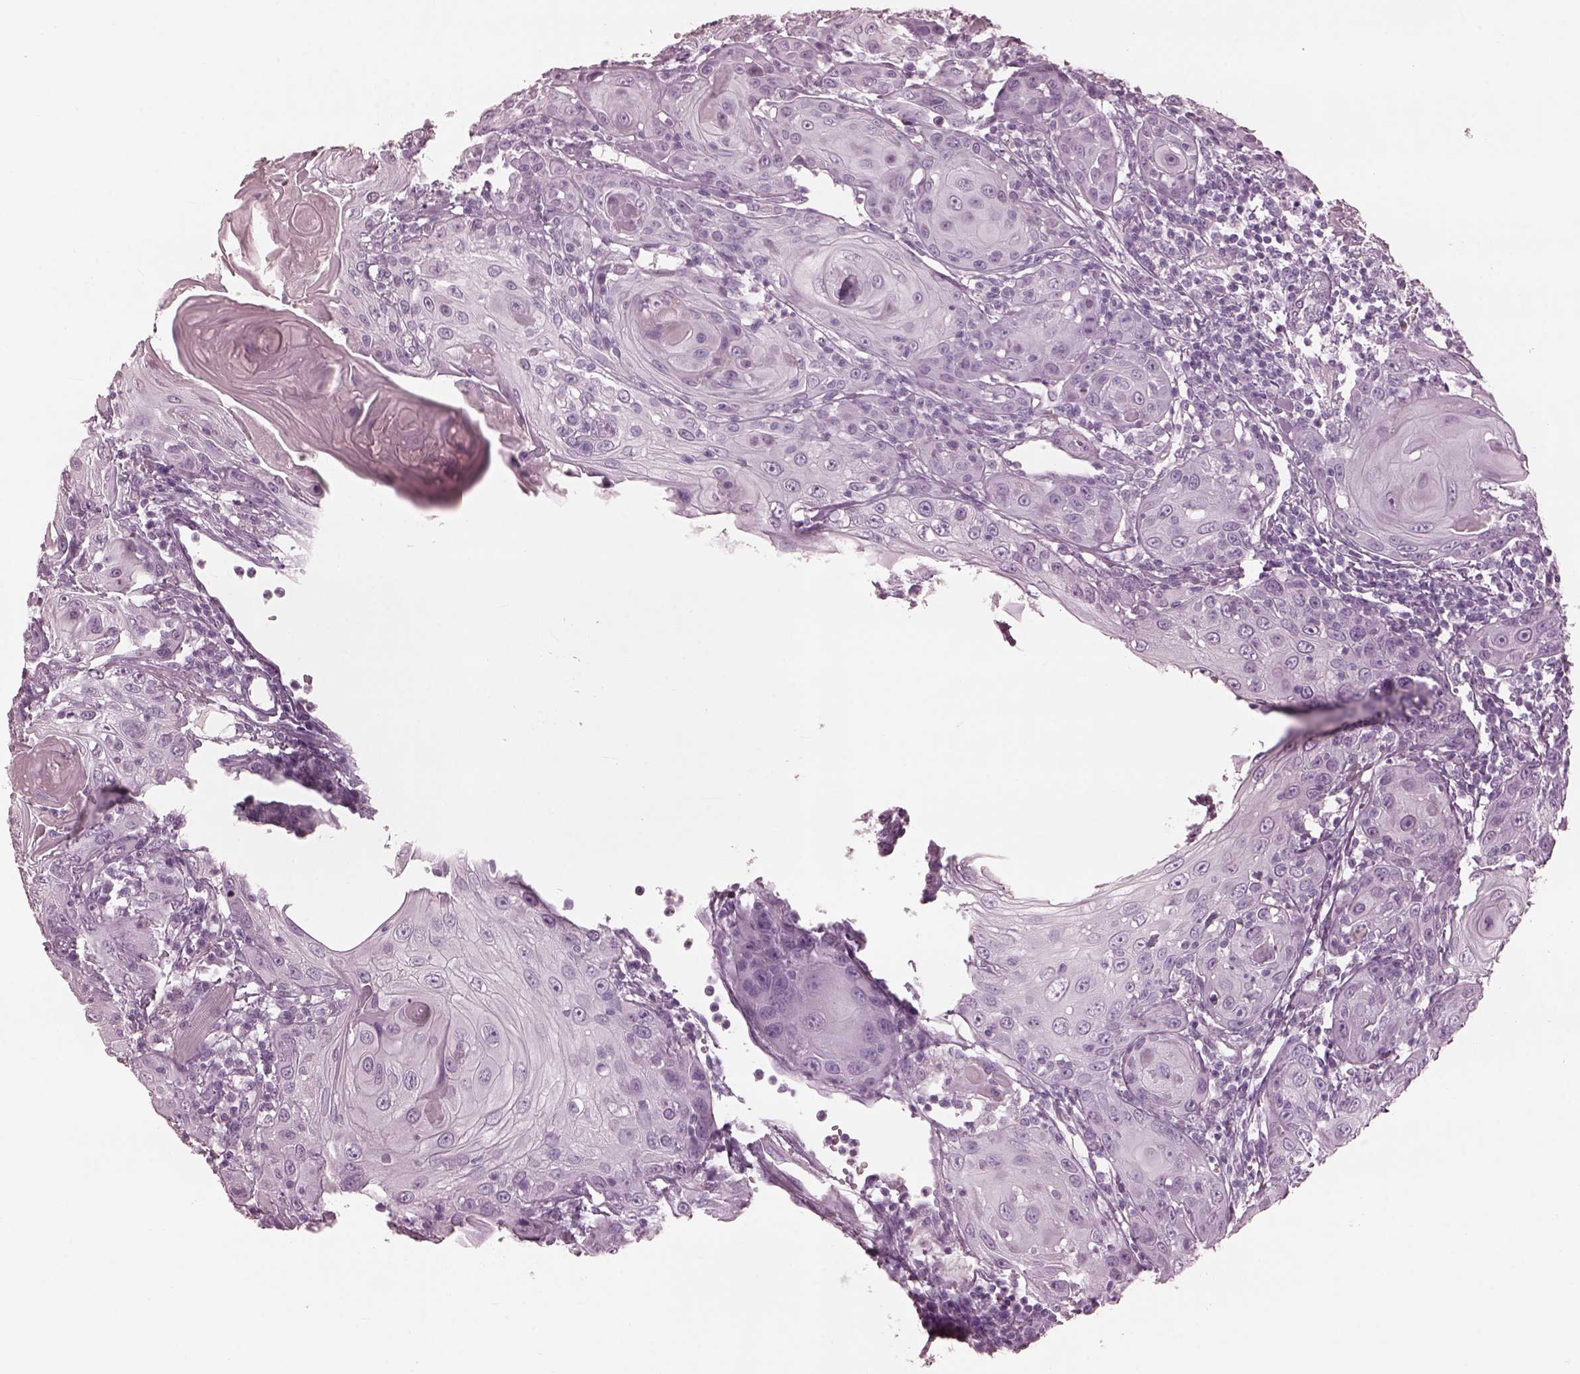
{"staining": {"intensity": "negative", "quantity": "none", "location": "none"}, "tissue": "head and neck cancer", "cell_type": "Tumor cells", "image_type": "cancer", "snomed": [{"axis": "morphology", "description": "Squamous cell carcinoma, NOS"}, {"axis": "topography", "description": "Head-Neck"}], "caption": "This is an immunohistochemistry (IHC) micrograph of human squamous cell carcinoma (head and neck). There is no expression in tumor cells.", "gene": "FABP9", "patient": {"sex": "female", "age": 80}}